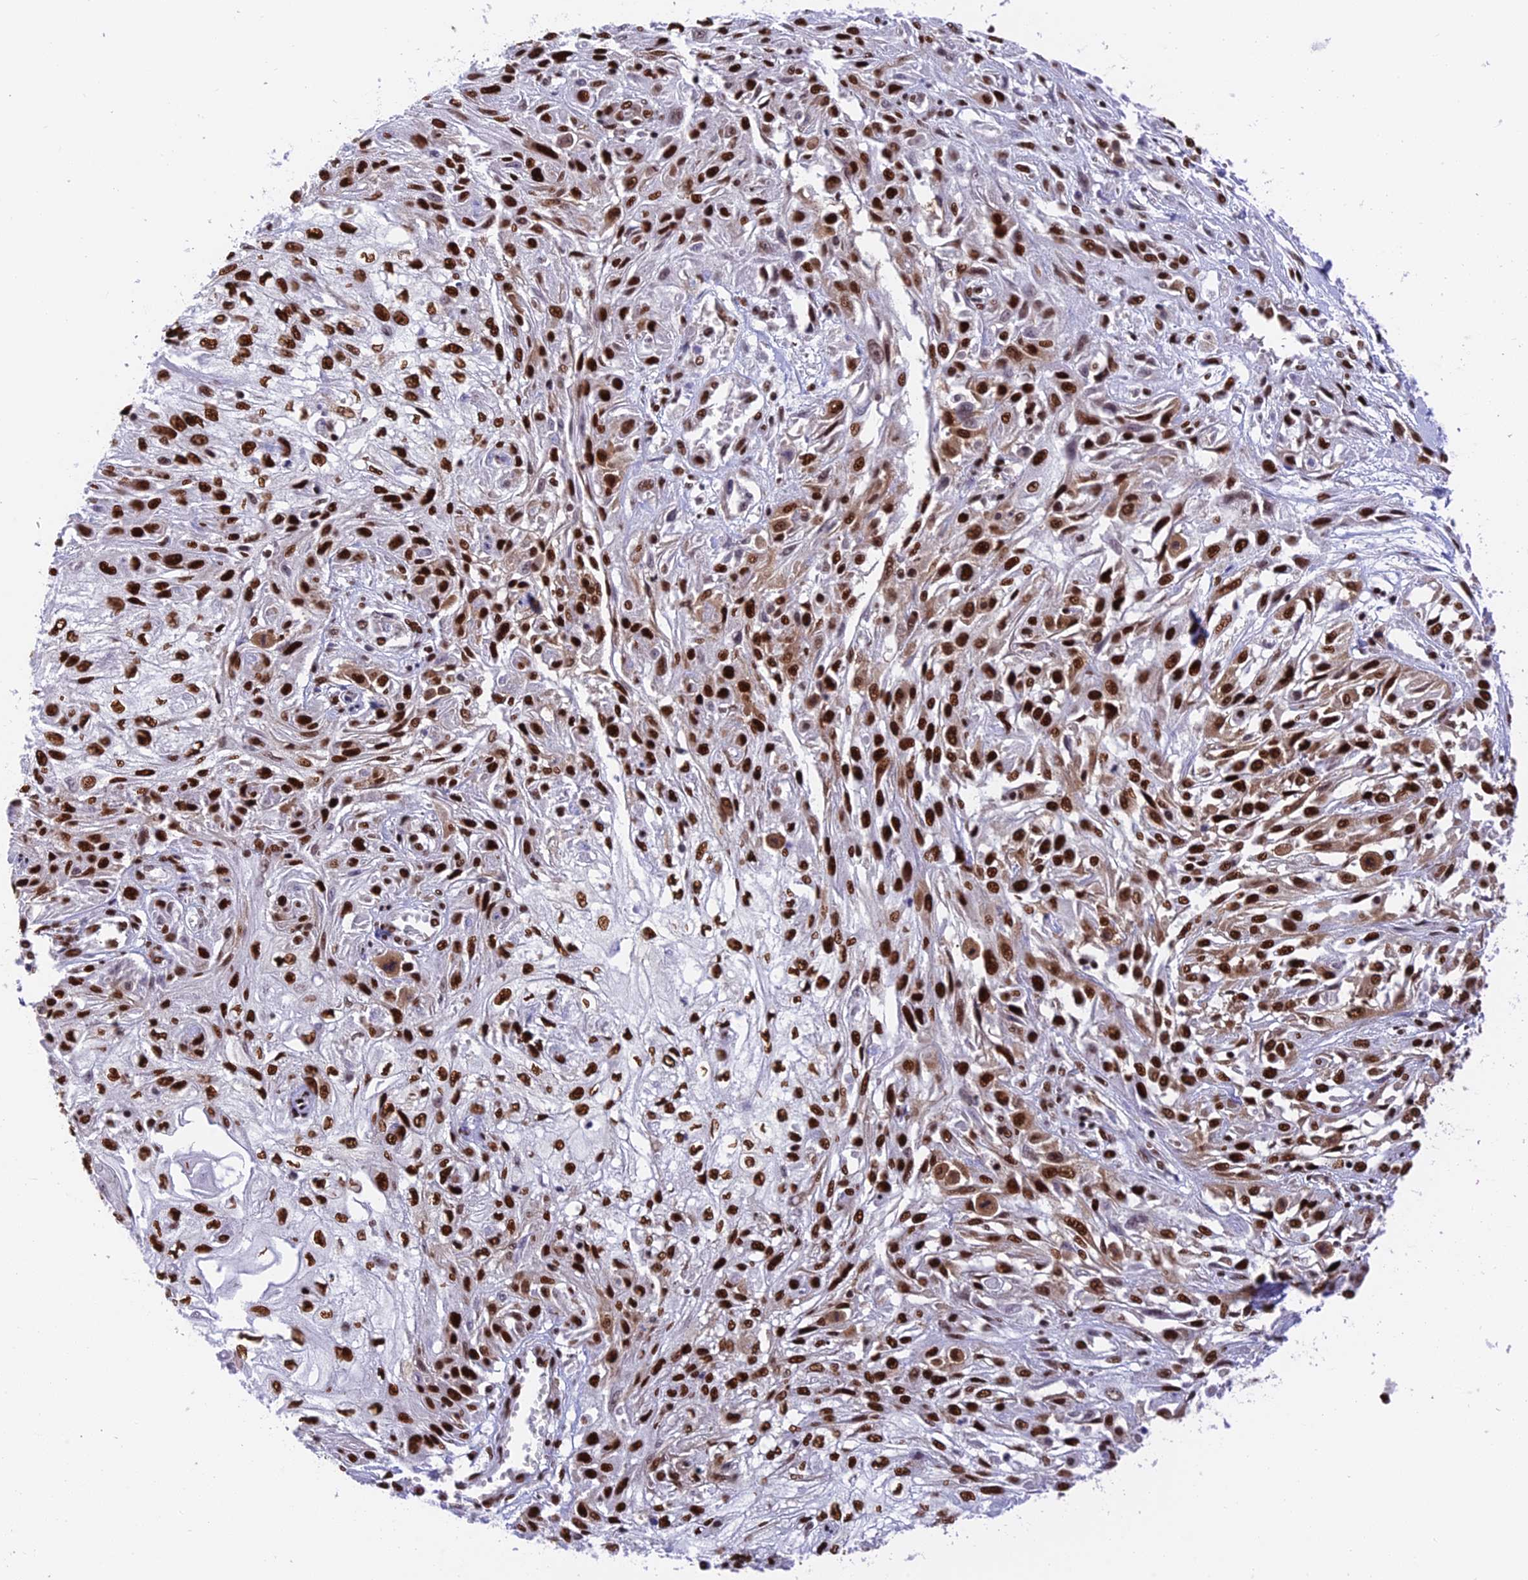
{"staining": {"intensity": "strong", "quantity": ">75%", "location": "nuclear"}, "tissue": "skin cancer", "cell_type": "Tumor cells", "image_type": "cancer", "snomed": [{"axis": "morphology", "description": "Squamous cell carcinoma, NOS"}, {"axis": "morphology", "description": "Squamous cell carcinoma, metastatic, NOS"}, {"axis": "topography", "description": "Skin"}, {"axis": "topography", "description": "Lymph node"}], "caption": "Squamous cell carcinoma (skin) tissue displays strong nuclear positivity in approximately >75% of tumor cells", "gene": "EEF1AKMT3", "patient": {"sex": "male", "age": 75}}